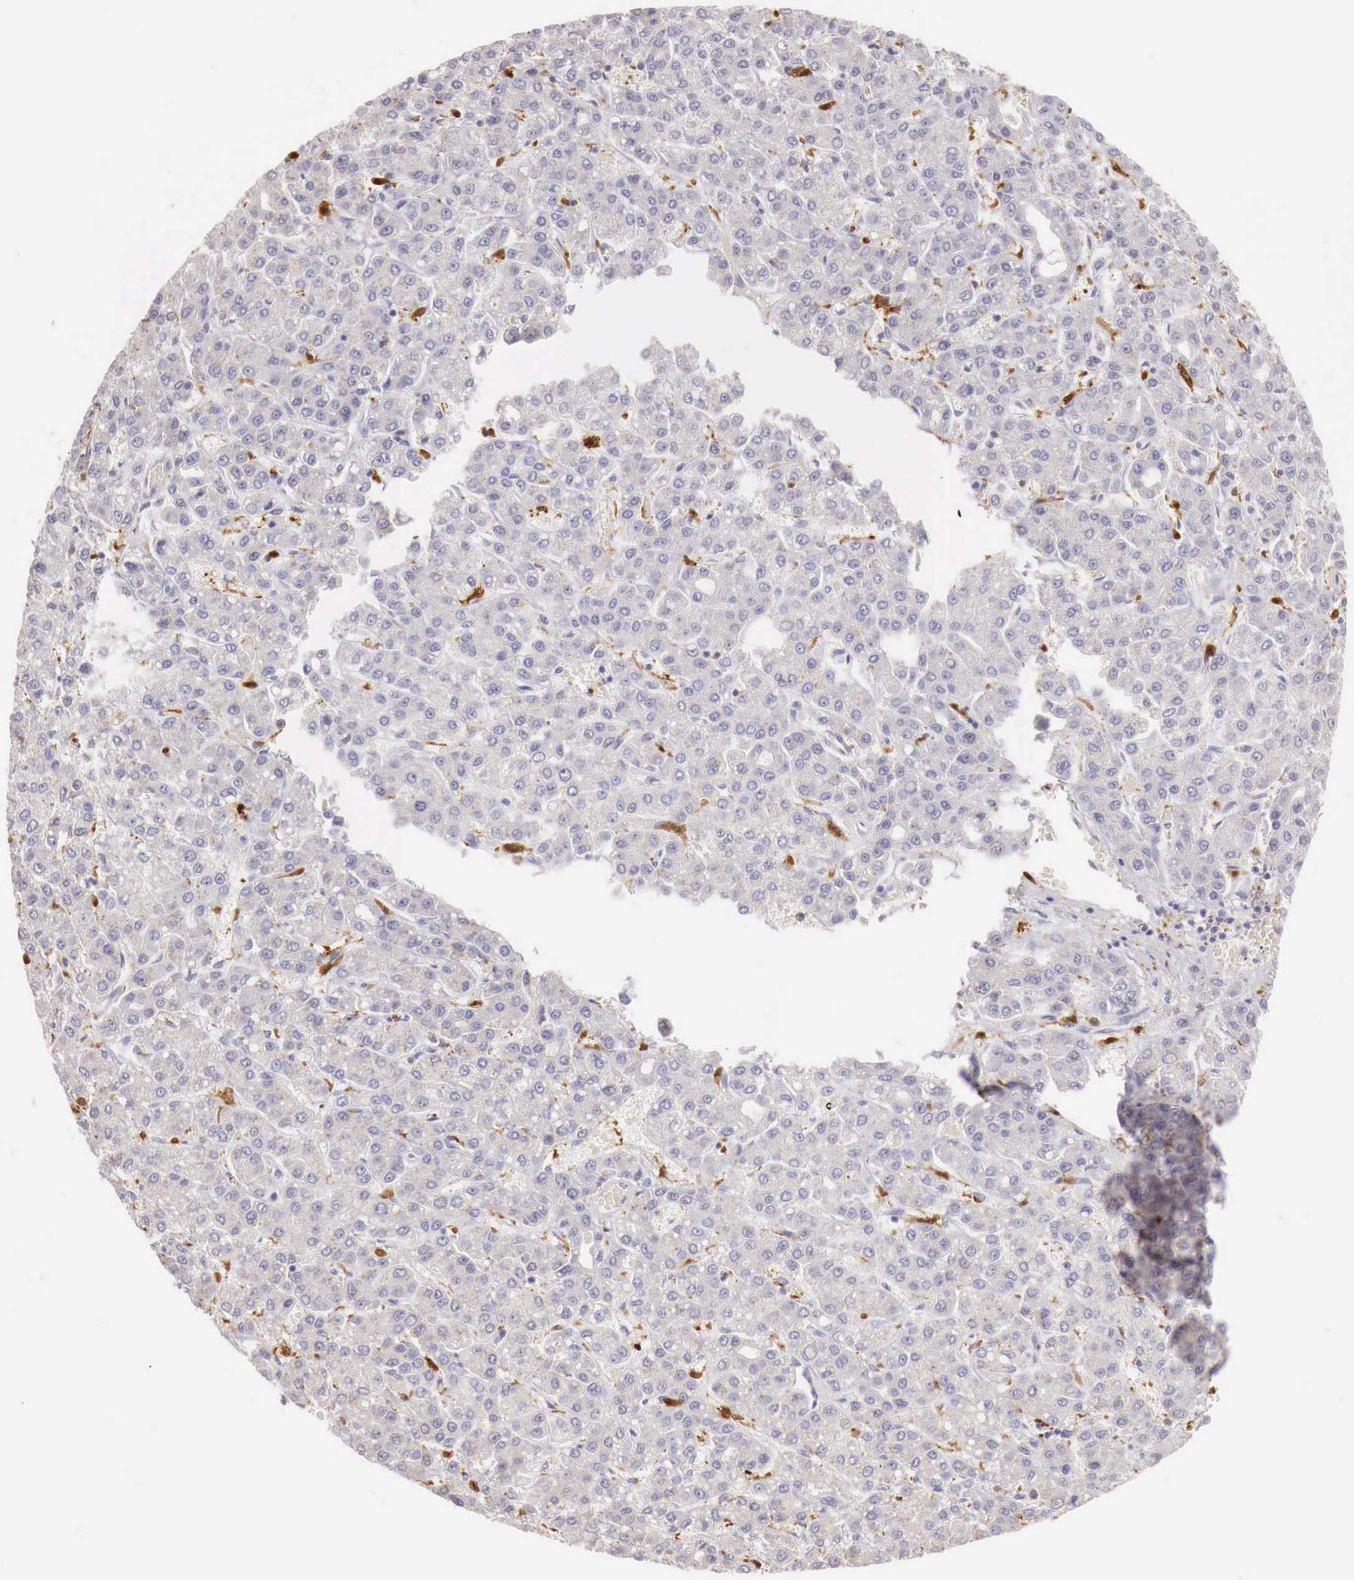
{"staining": {"intensity": "negative", "quantity": "none", "location": "none"}, "tissue": "liver cancer", "cell_type": "Tumor cells", "image_type": "cancer", "snomed": [{"axis": "morphology", "description": "Carcinoma, Hepatocellular, NOS"}, {"axis": "topography", "description": "Liver"}], "caption": "This image is of liver cancer (hepatocellular carcinoma) stained with immunohistochemistry (IHC) to label a protein in brown with the nuclei are counter-stained blue. There is no positivity in tumor cells.", "gene": "RENBP", "patient": {"sex": "male", "age": 69}}